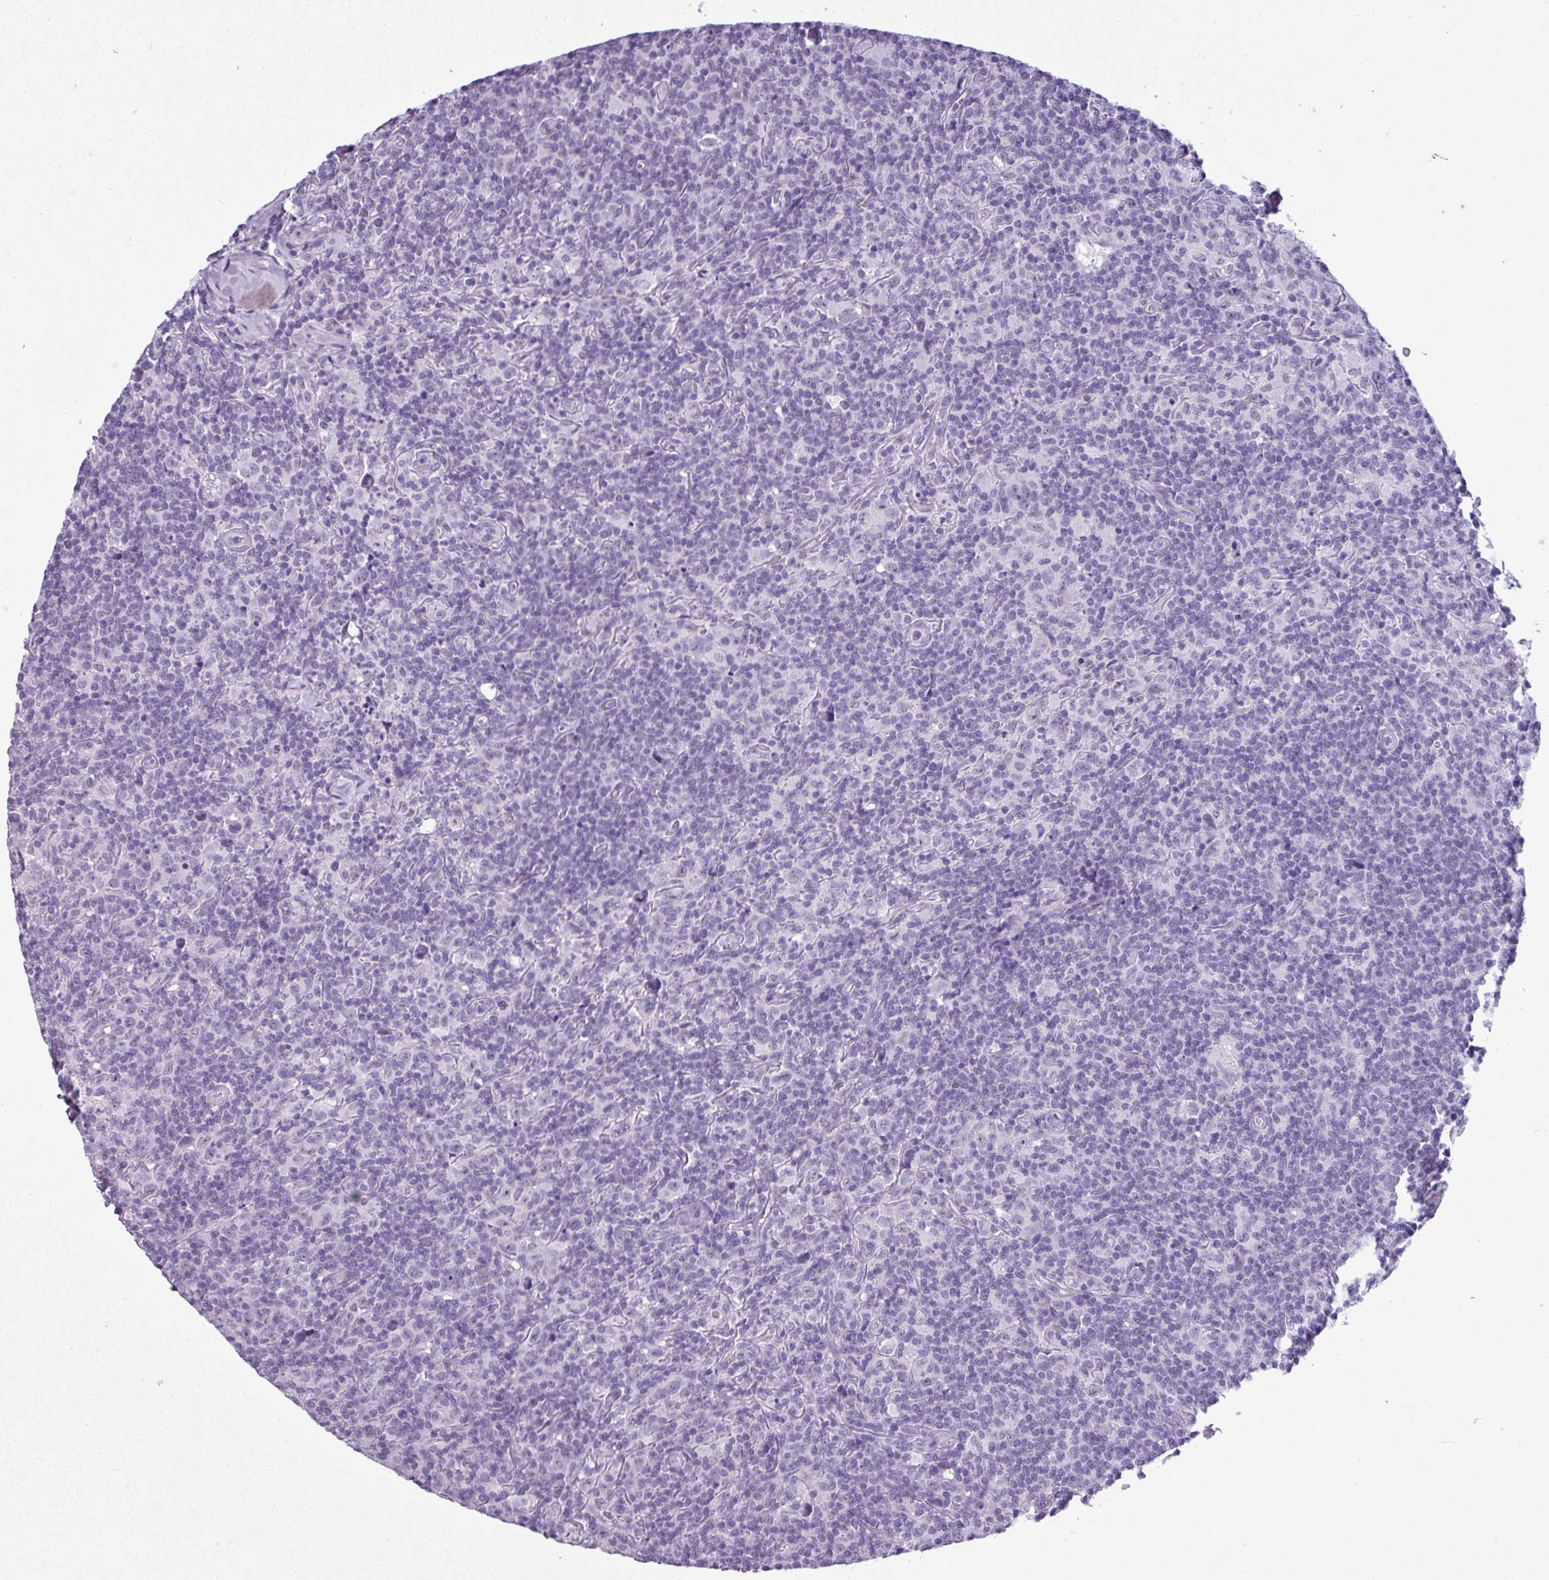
{"staining": {"intensity": "negative", "quantity": "none", "location": "none"}, "tissue": "lymphoma", "cell_type": "Tumor cells", "image_type": "cancer", "snomed": [{"axis": "morphology", "description": "Hodgkin's disease, NOS"}, {"axis": "topography", "description": "Lymph node"}], "caption": "There is no significant staining in tumor cells of Hodgkin's disease. The staining was performed using DAB (3,3'-diaminobenzidine) to visualize the protein expression in brown, while the nuclei were stained in blue with hematoxylin (Magnification: 20x).", "gene": "SRGAP1", "patient": {"sex": "female", "age": 18}}